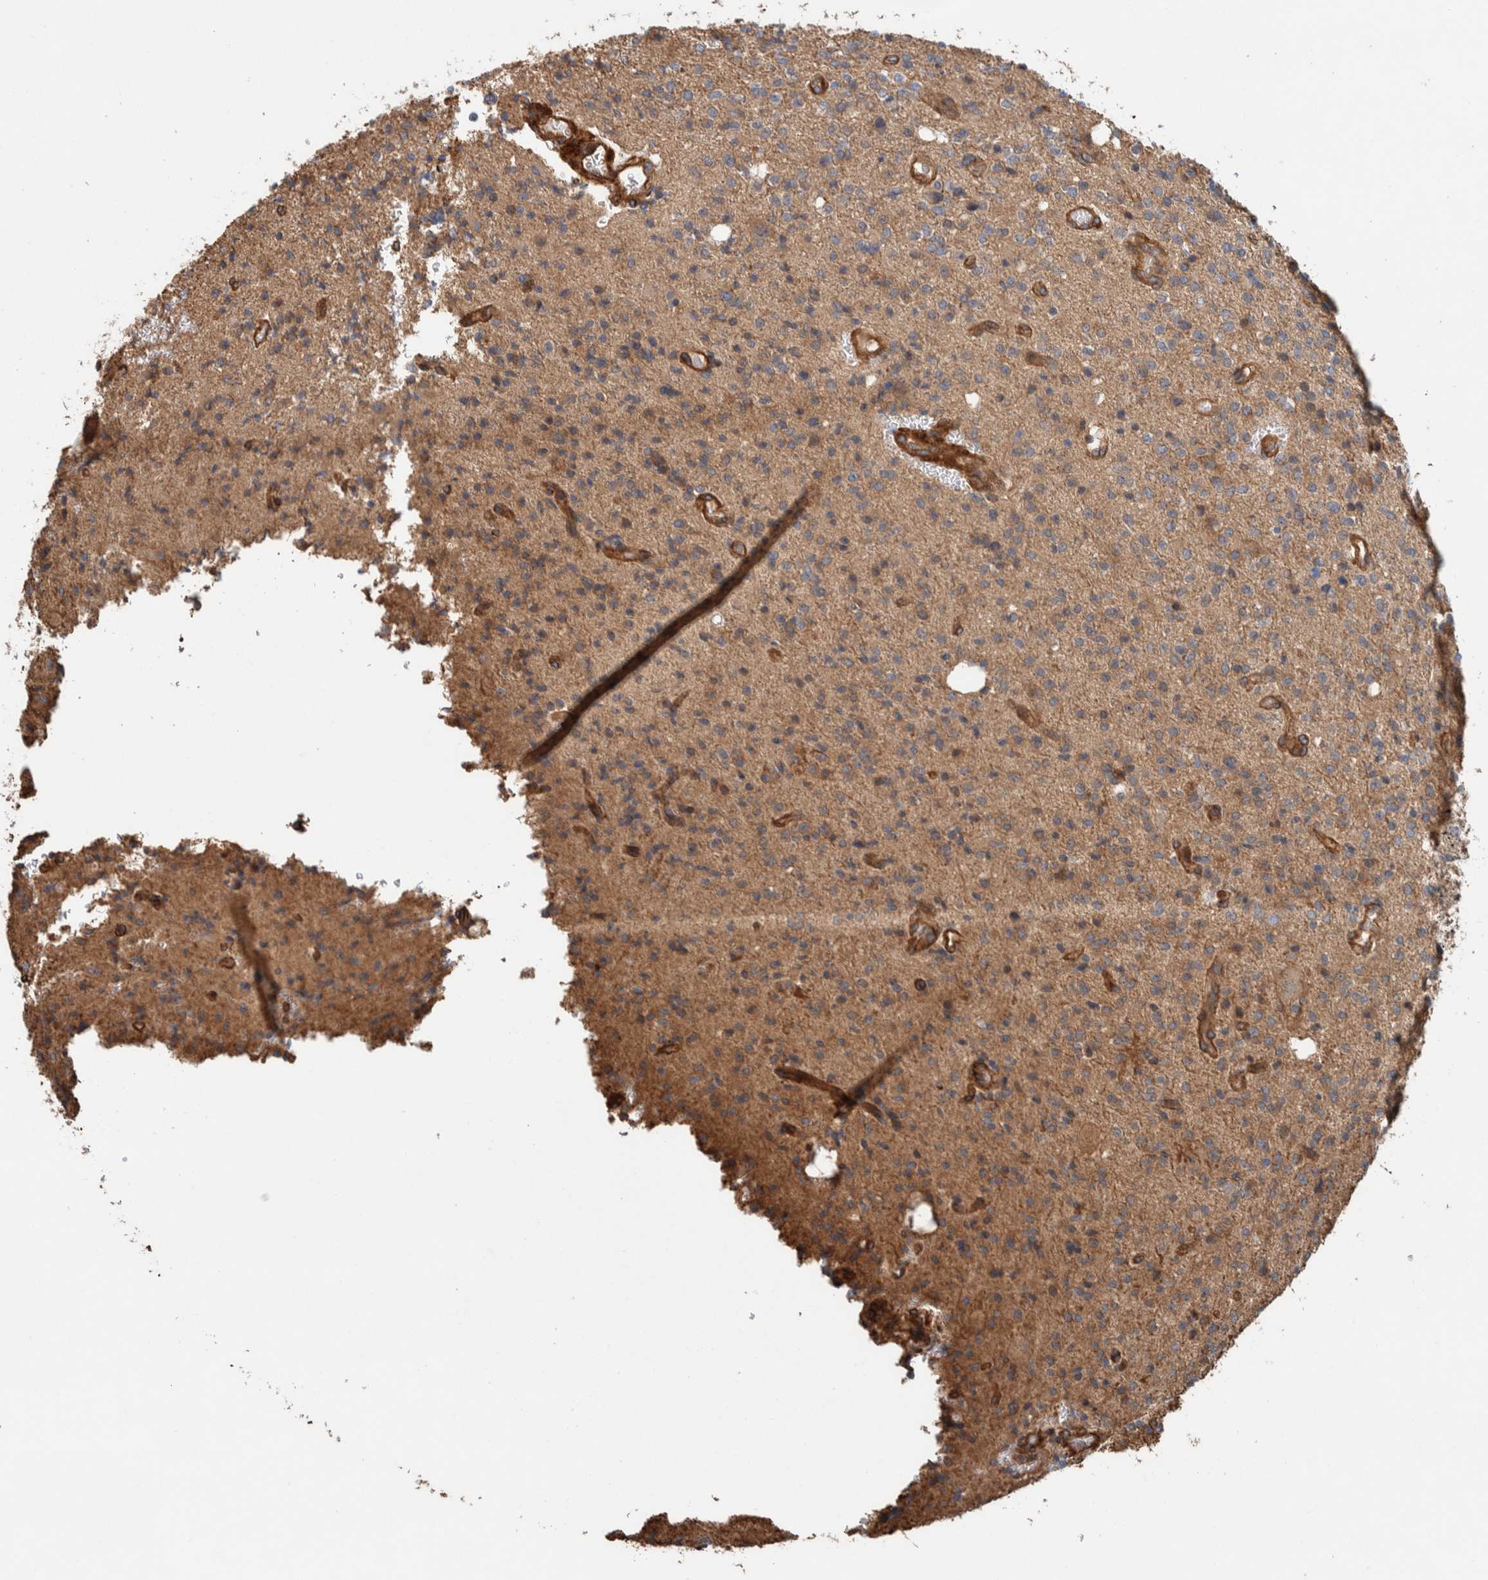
{"staining": {"intensity": "moderate", "quantity": ">75%", "location": "cytoplasmic/membranous"}, "tissue": "glioma", "cell_type": "Tumor cells", "image_type": "cancer", "snomed": [{"axis": "morphology", "description": "Glioma, malignant, High grade"}, {"axis": "topography", "description": "Brain"}], "caption": "The micrograph demonstrates staining of malignant high-grade glioma, revealing moderate cytoplasmic/membranous protein positivity (brown color) within tumor cells.", "gene": "PKD1L1", "patient": {"sex": "male", "age": 34}}